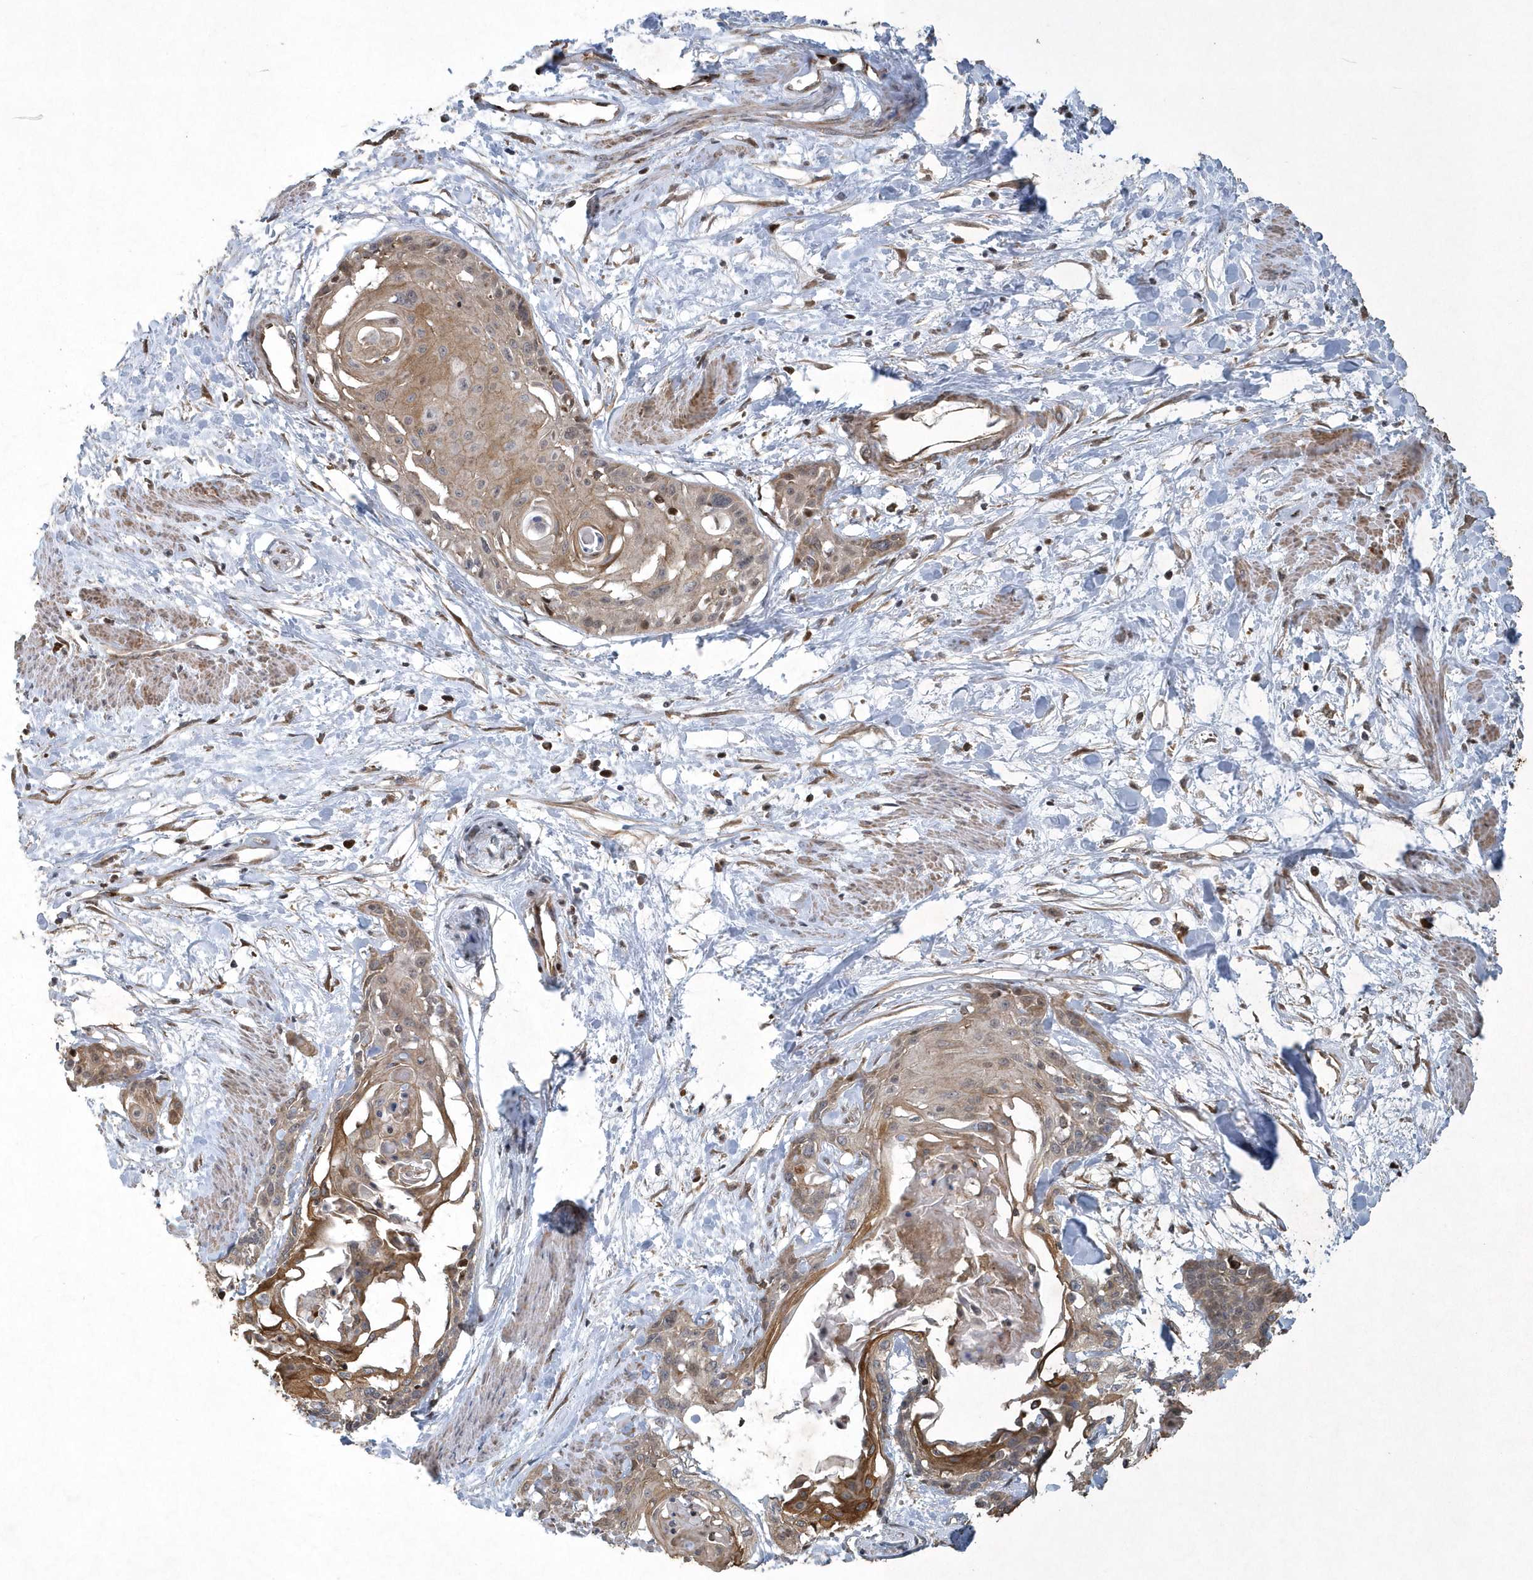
{"staining": {"intensity": "weak", "quantity": ">75%", "location": "cytoplasmic/membranous"}, "tissue": "cervical cancer", "cell_type": "Tumor cells", "image_type": "cancer", "snomed": [{"axis": "morphology", "description": "Squamous cell carcinoma, NOS"}, {"axis": "topography", "description": "Cervix"}], "caption": "Protein expression analysis of cervical cancer displays weak cytoplasmic/membranous expression in approximately >75% of tumor cells.", "gene": "N4BP2", "patient": {"sex": "female", "age": 57}}